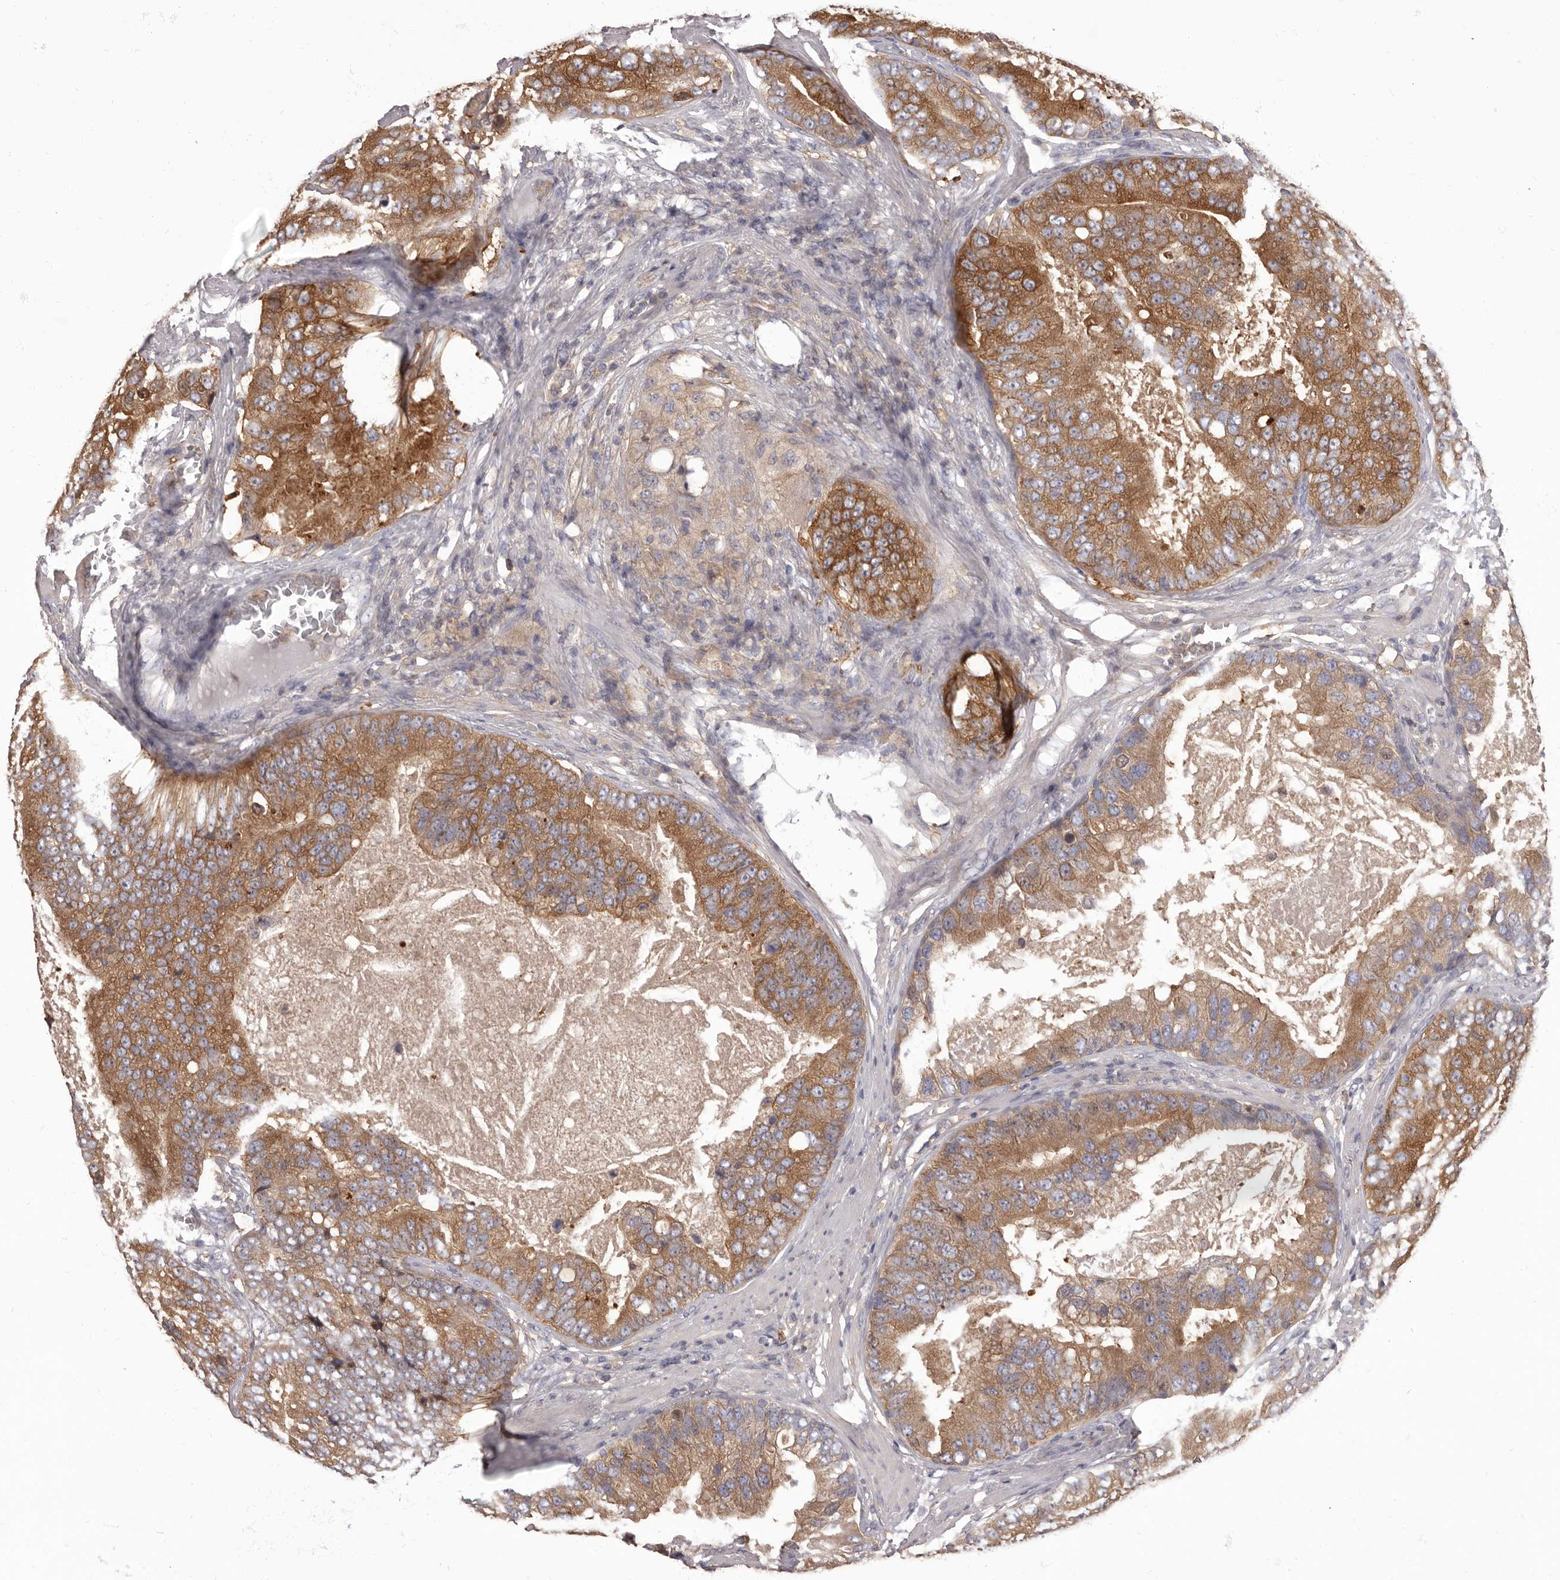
{"staining": {"intensity": "moderate", "quantity": ">75%", "location": "cytoplasmic/membranous"}, "tissue": "prostate cancer", "cell_type": "Tumor cells", "image_type": "cancer", "snomed": [{"axis": "morphology", "description": "Adenocarcinoma, High grade"}, {"axis": "topography", "description": "Prostate"}], "caption": "Immunohistochemistry histopathology image of neoplastic tissue: human prostate high-grade adenocarcinoma stained using immunohistochemistry (IHC) exhibits medium levels of moderate protein expression localized specifically in the cytoplasmic/membranous of tumor cells, appearing as a cytoplasmic/membranous brown color.", "gene": "APEH", "patient": {"sex": "male", "age": 70}}